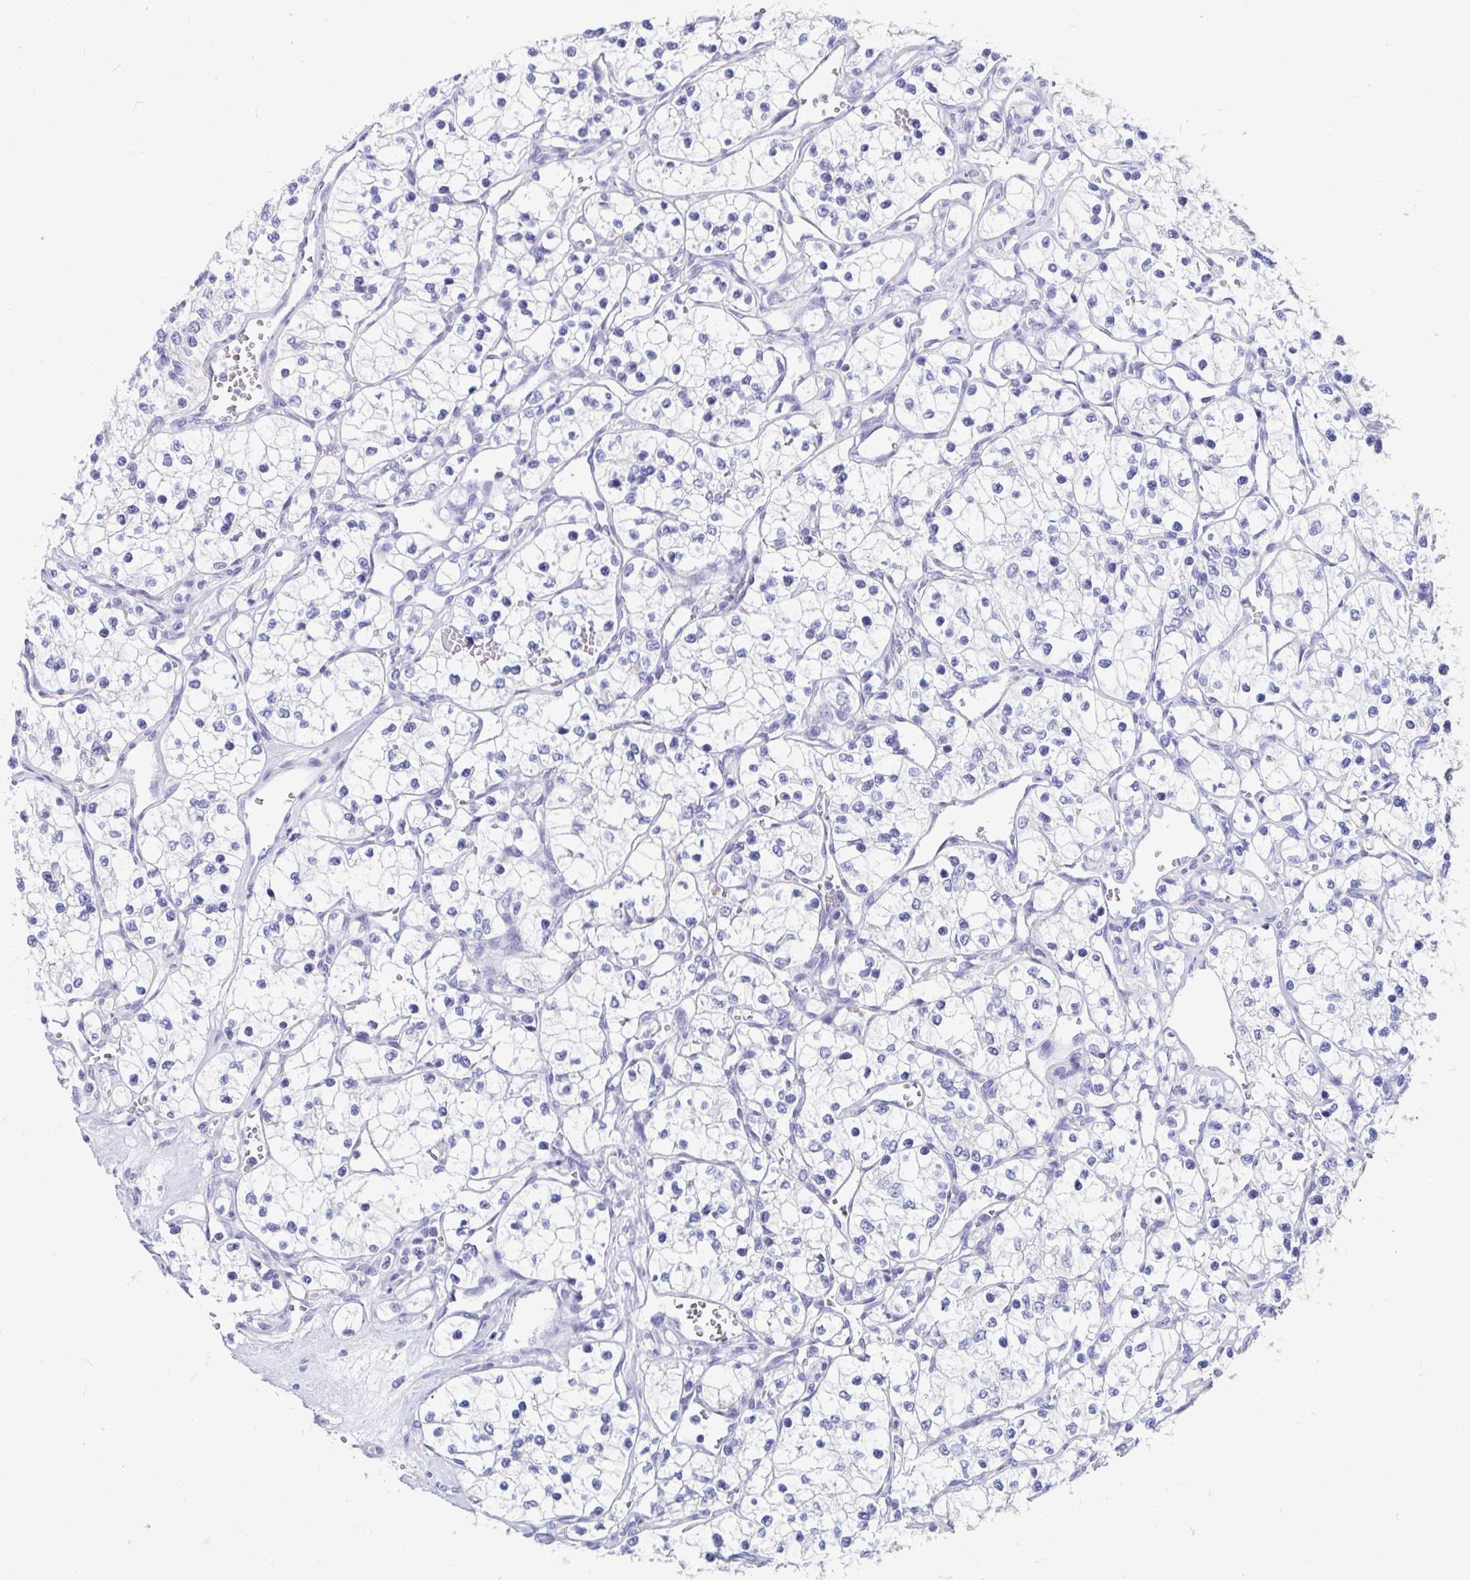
{"staining": {"intensity": "negative", "quantity": "none", "location": "none"}, "tissue": "renal cancer", "cell_type": "Tumor cells", "image_type": "cancer", "snomed": [{"axis": "morphology", "description": "Adenocarcinoma, NOS"}, {"axis": "topography", "description": "Kidney"}], "caption": "An image of human adenocarcinoma (renal) is negative for staining in tumor cells.", "gene": "ZPBP2", "patient": {"sex": "female", "age": 69}}